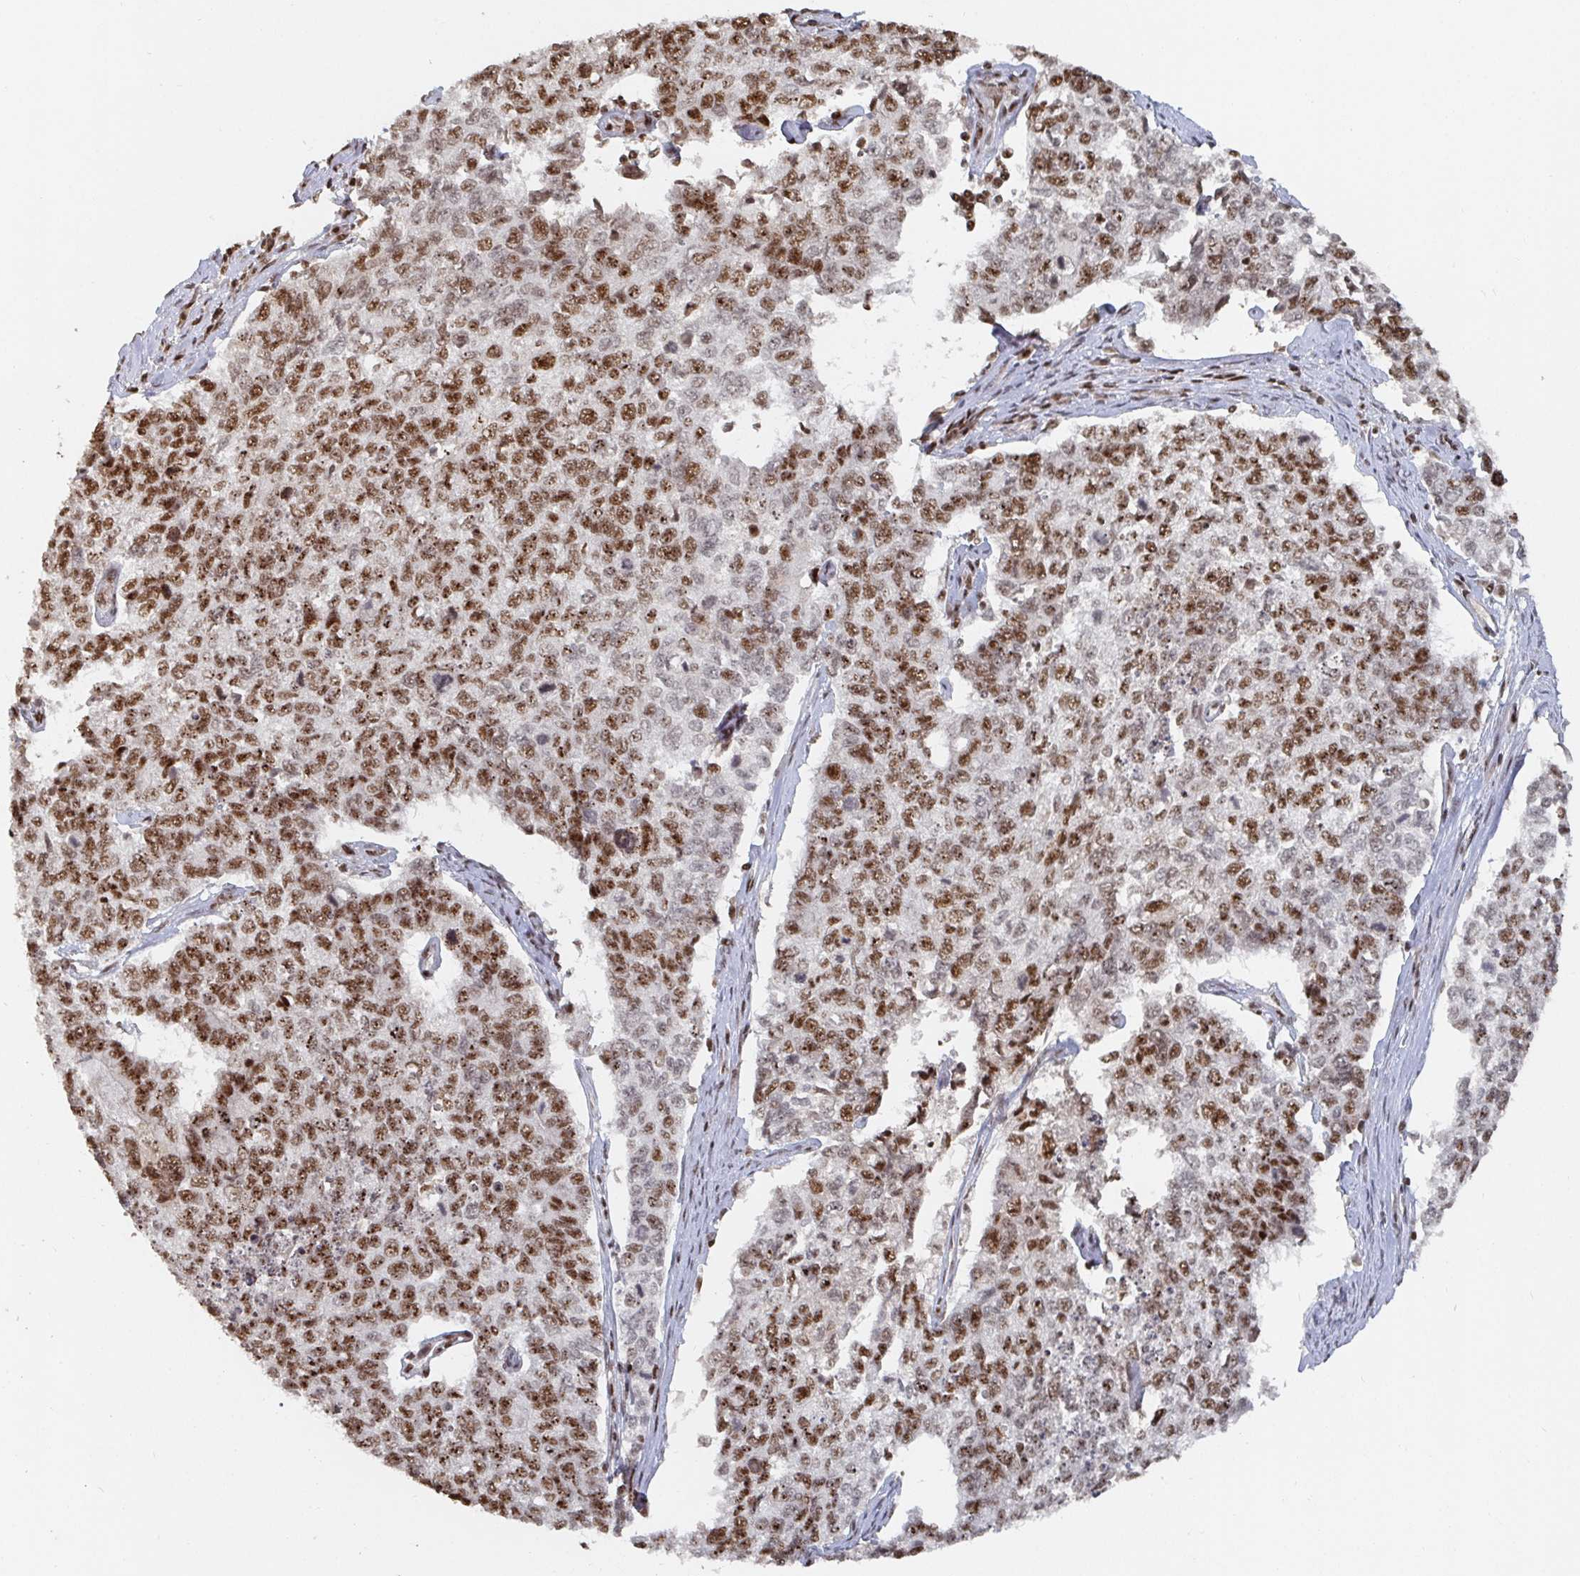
{"staining": {"intensity": "moderate", "quantity": ">75%", "location": "nuclear"}, "tissue": "cervical cancer", "cell_type": "Tumor cells", "image_type": "cancer", "snomed": [{"axis": "morphology", "description": "Adenocarcinoma, NOS"}, {"axis": "topography", "description": "Cervix"}], "caption": "A medium amount of moderate nuclear staining is identified in about >75% of tumor cells in adenocarcinoma (cervical) tissue.", "gene": "ZDHHC12", "patient": {"sex": "female", "age": 63}}